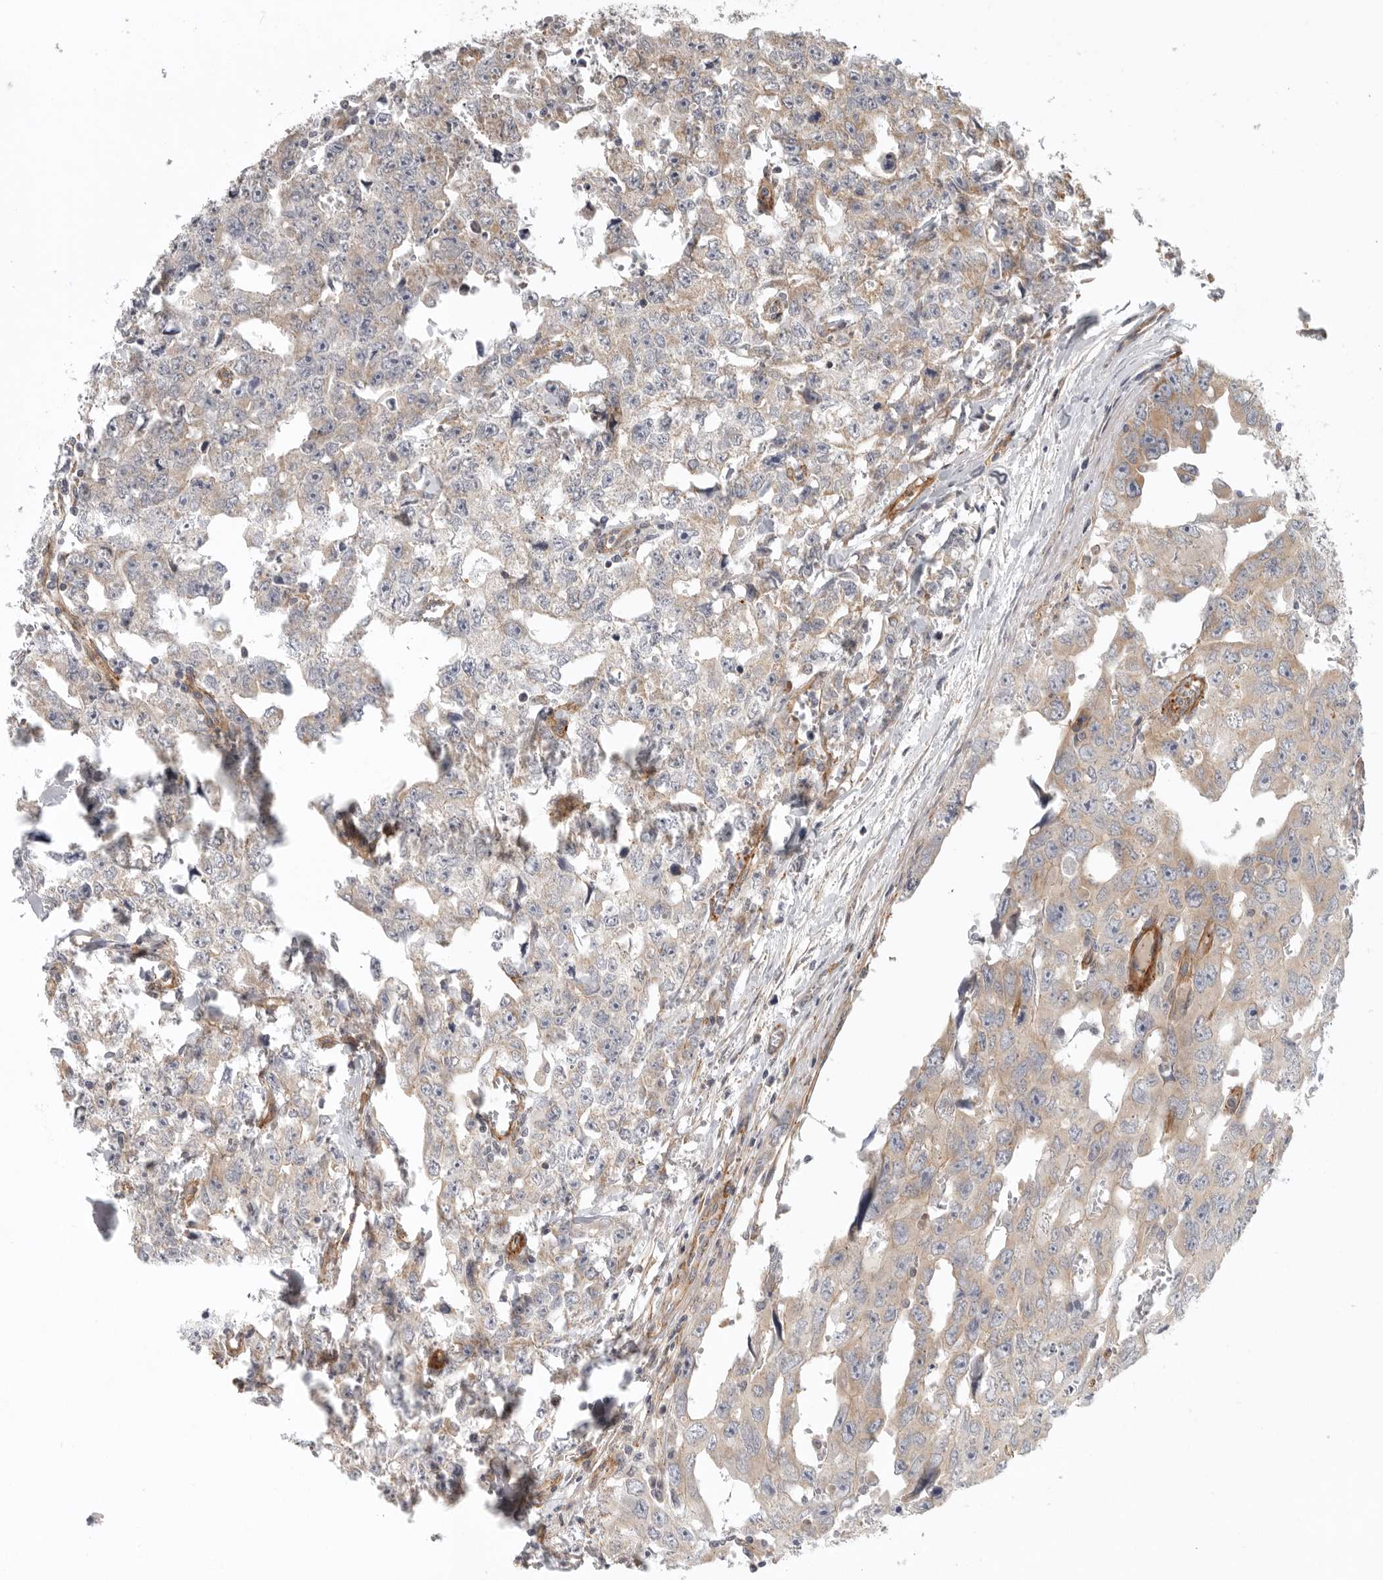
{"staining": {"intensity": "weak", "quantity": "25%-75%", "location": "cytoplasmic/membranous"}, "tissue": "testis cancer", "cell_type": "Tumor cells", "image_type": "cancer", "snomed": [{"axis": "morphology", "description": "Carcinoma, Embryonal, NOS"}, {"axis": "topography", "description": "Testis"}], "caption": "DAB immunohistochemical staining of testis cancer (embryonal carcinoma) demonstrates weak cytoplasmic/membranous protein expression in about 25%-75% of tumor cells.", "gene": "LONRF1", "patient": {"sex": "male", "age": 28}}